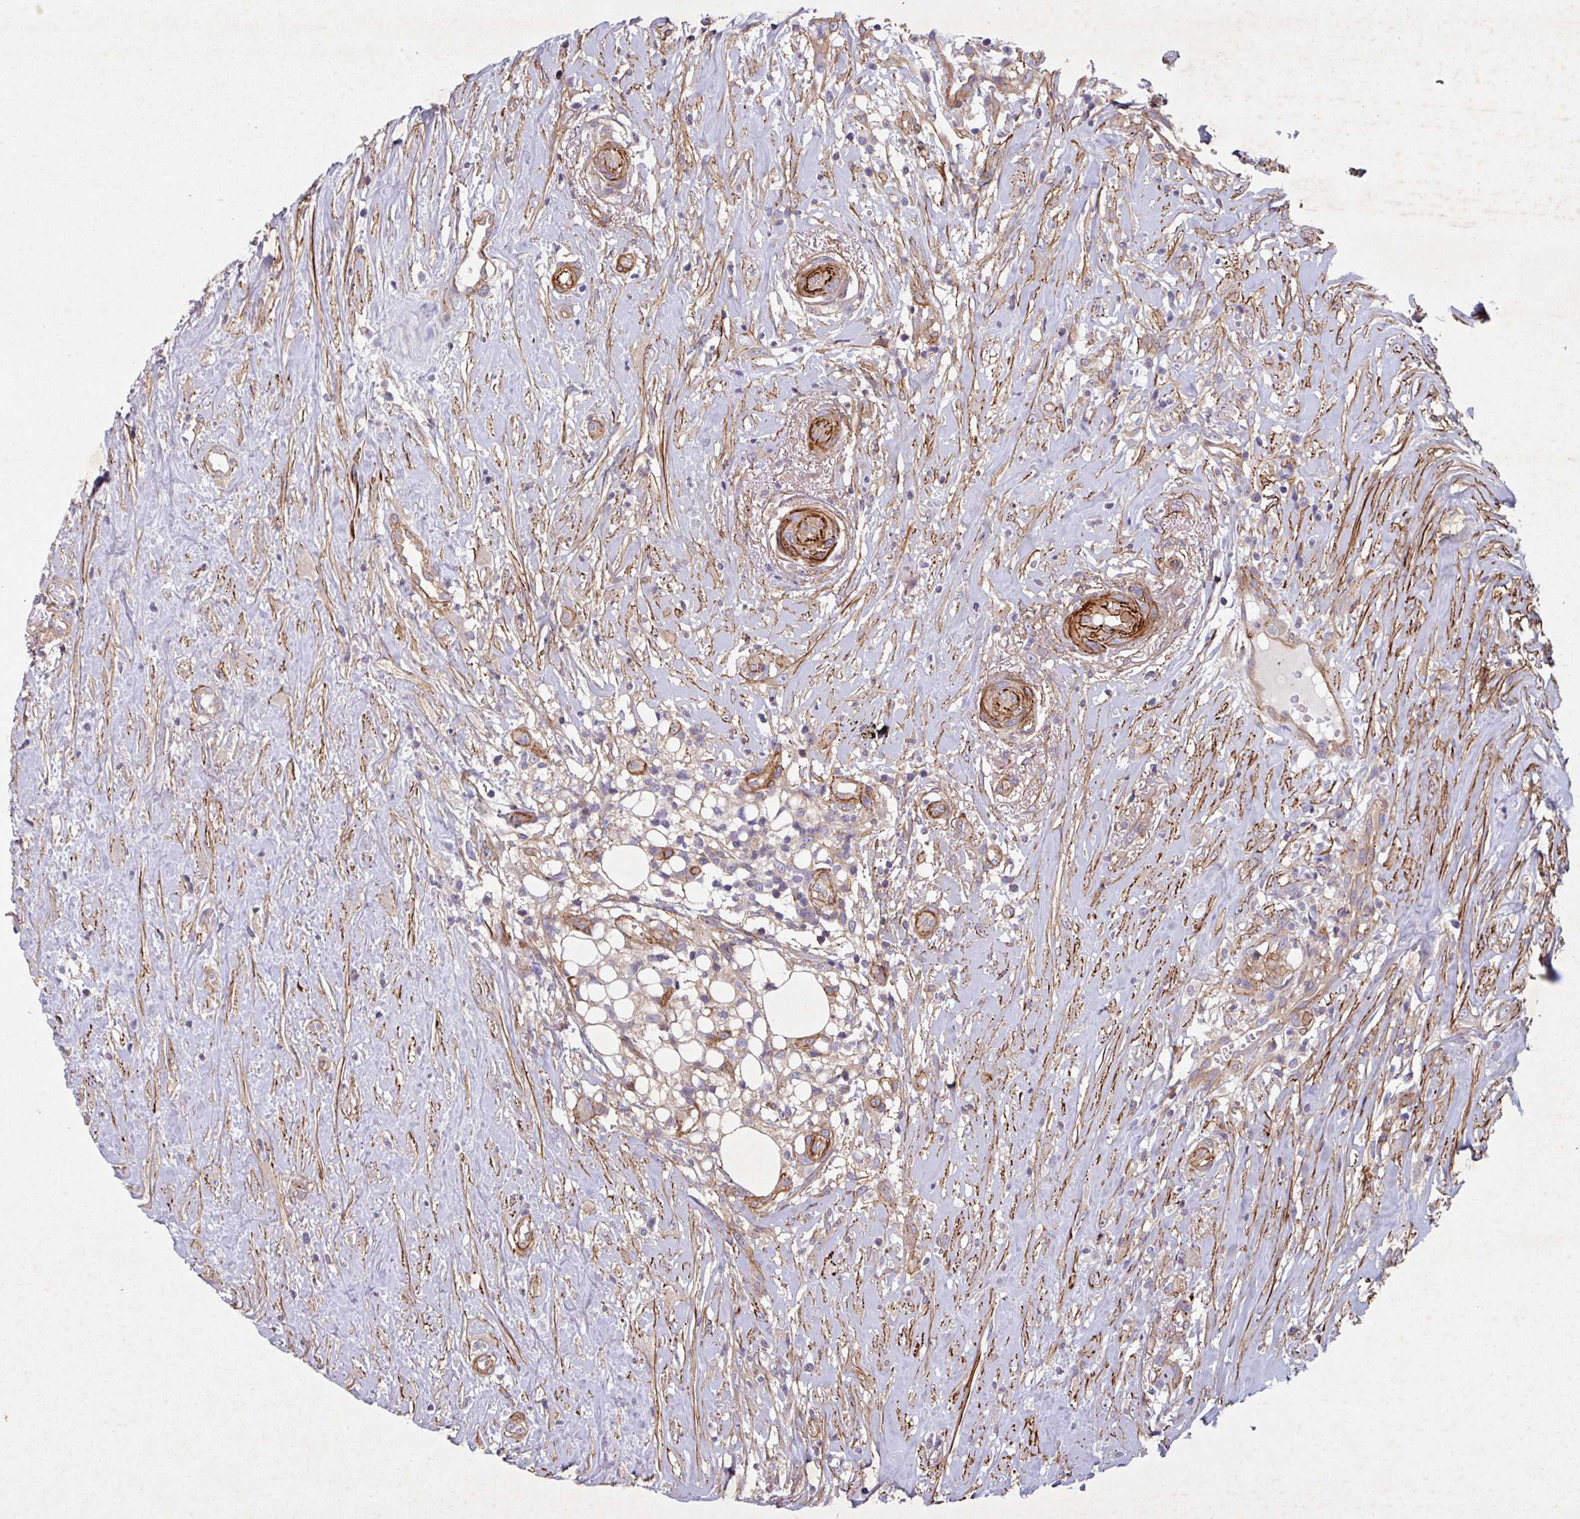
{"staining": {"intensity": "weak", "quantity": "25%-75%", "location": "cytoplasmic/membranous"}, "tissue": "head and neck cancer", "cell_type": "Tumor cells", "image_type": "cancer", "snomed": [{"axis": "morphology", "description": "Squamous cell carcinoma, NOS"}, {"axis": "topography", "description": "Head-Neck"}], "caption": "Immunohistochemical staining of human head and neck squamous cell carcinoma displays weak cytoplasmic/membranous protein staining in about 25%-75% of tumor cells.", "gene": "ATP2C2", "patient": {"sex": "male", "age": 83}}